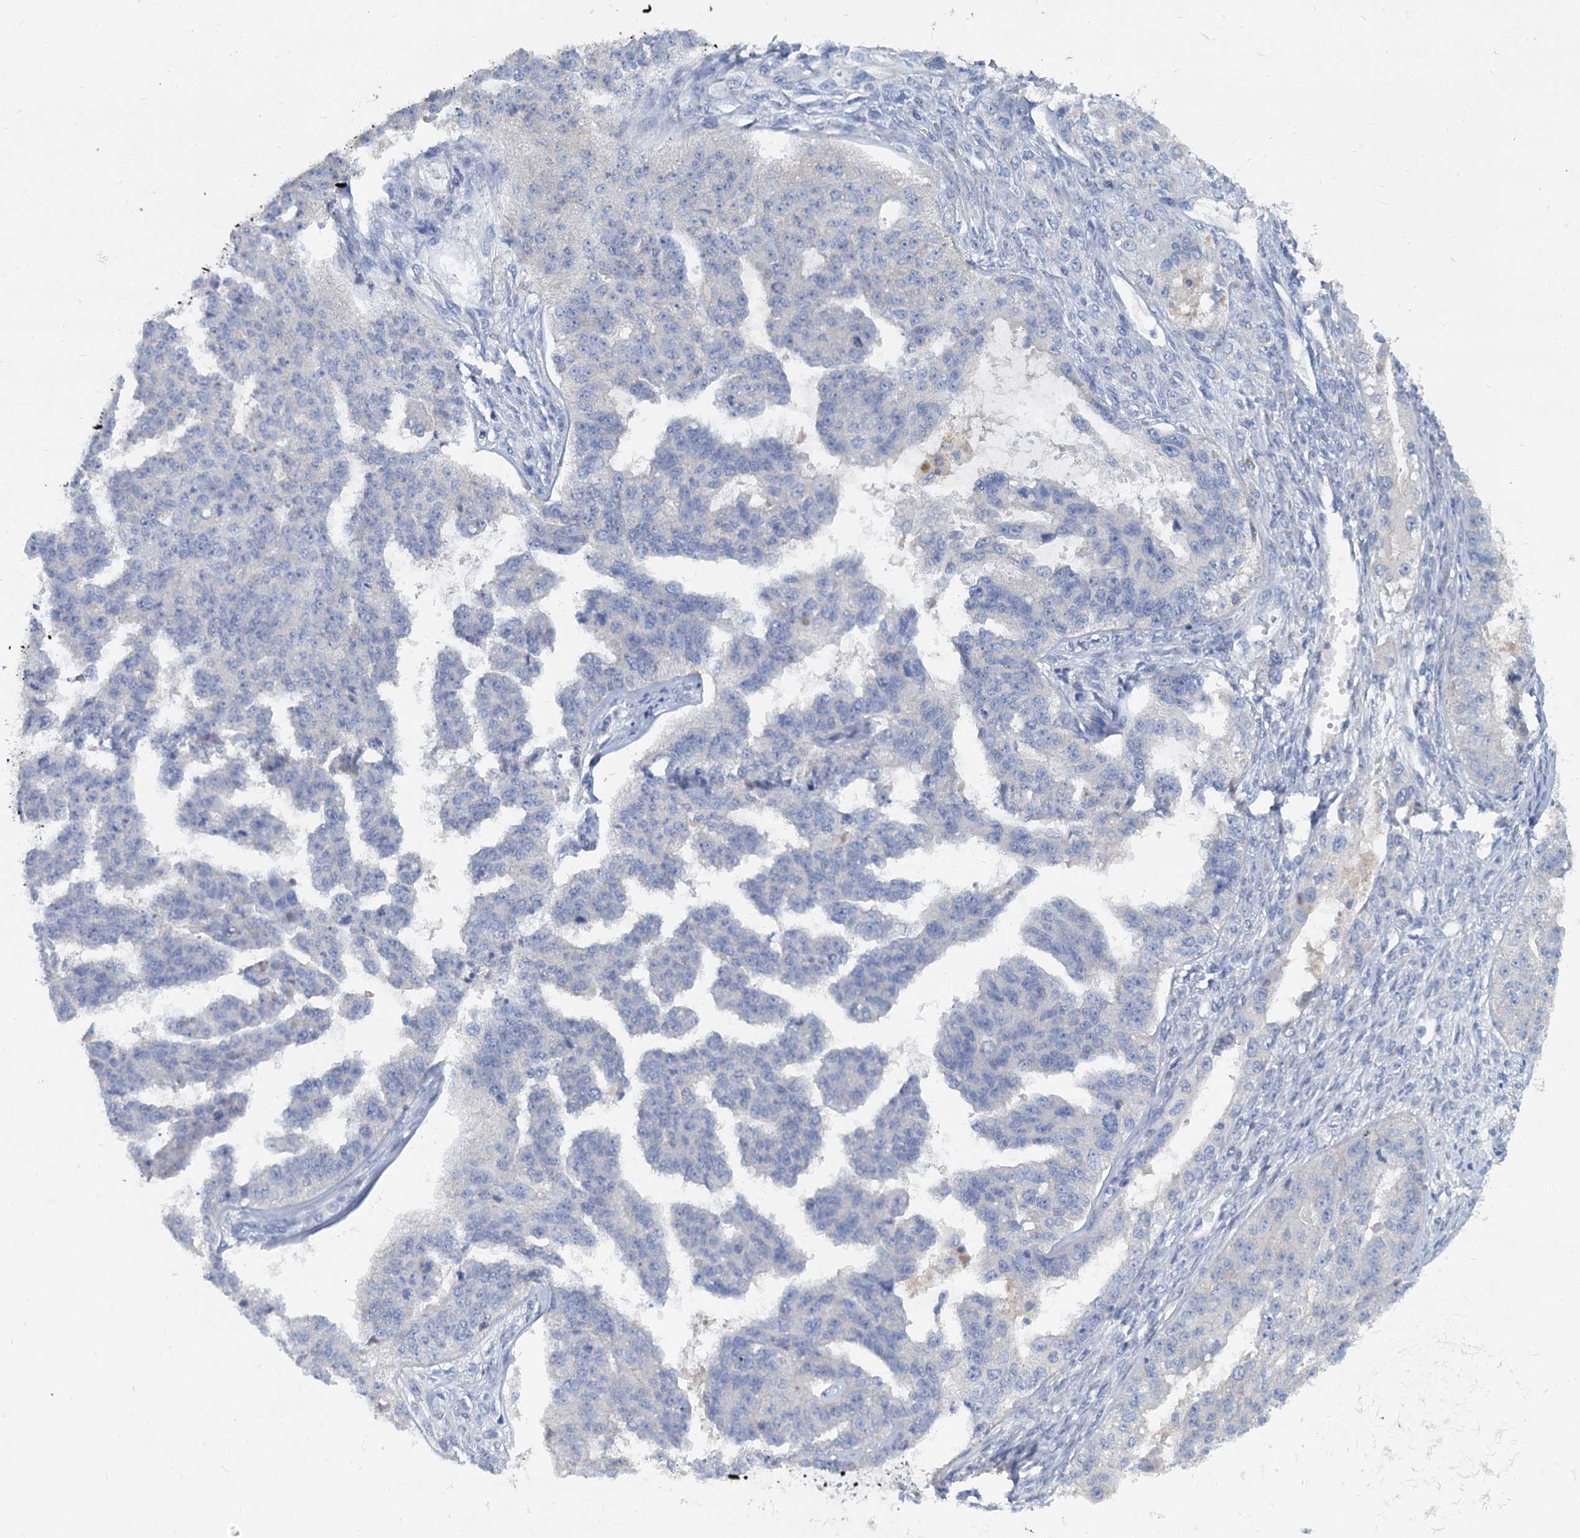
{"staining": {"intensity": "negative", "quantity": "none", "location": "none"}, "tissue": "ovarian cancer", "cell_type": "Tumor cells", "image_type": "cancer", "snomed": [{"axis": "morphology", "description": "Cystadenocarcinoma, serous, NOS"}, {"axis": "topography", "description": "Ovary"}], "caption": "Tumor cells show no significant expression in ovarian cancer (serous cystadenocarcinoma).", "gene": "ACSM3", "patient": {"sex": "female", "age": 58}}